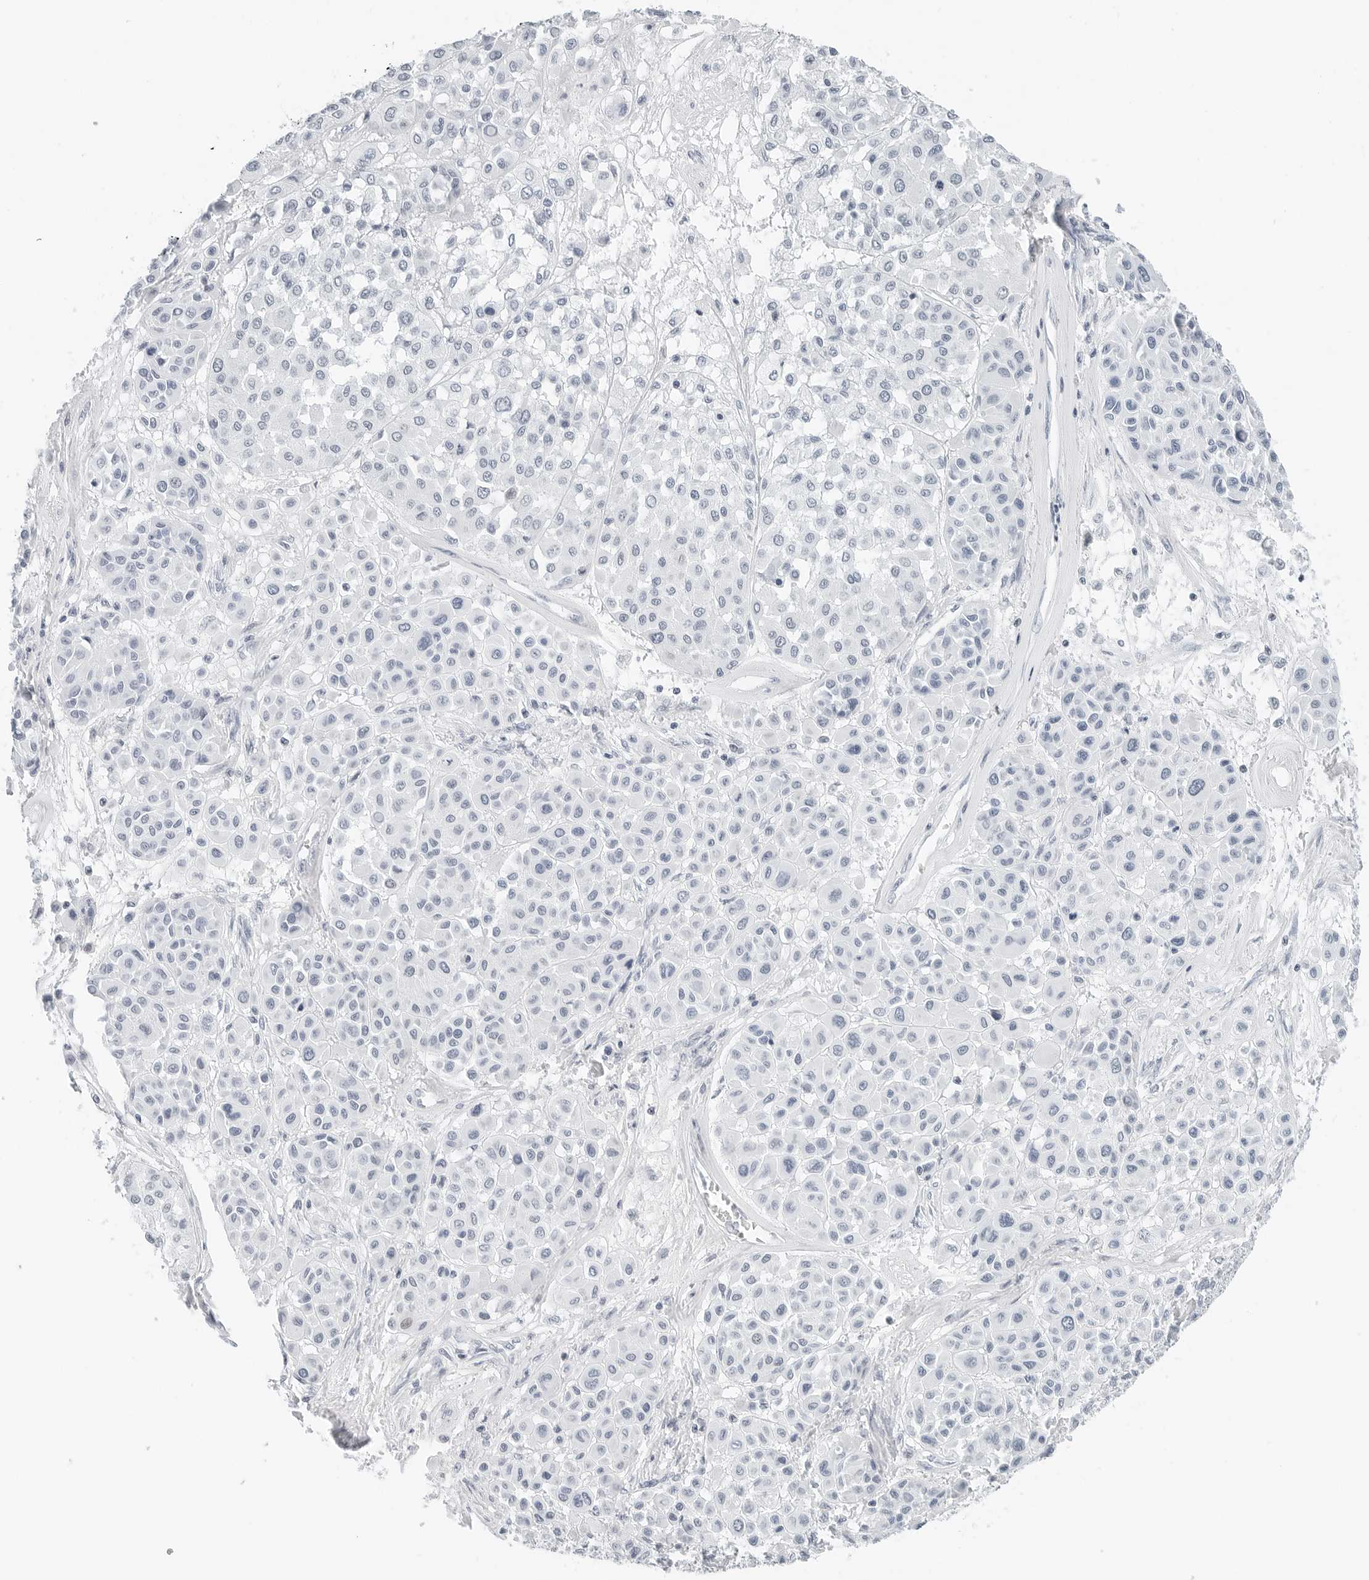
{"staining": {"intensity": "negative", "quantity": "none", "location": "none"}, "tissue": "melanoma", "cell_type": "Tumor cells", "image_type": "cancer", "snomed": [{"axis": "morphology", "description": "Malignant melanoma, Metastatic site"}, {"axis": "topography", "description": "Soft tissue"}], "caption": "An image of human malignant melanoma (metastatic site) is negative for staining in tumor cells. The staining is performed using DAB brown chromogen with nuclei counter-stained in using hematoxylin.", "gene": "NTMT2", "patient": {"sex": "male", "age": 41}}